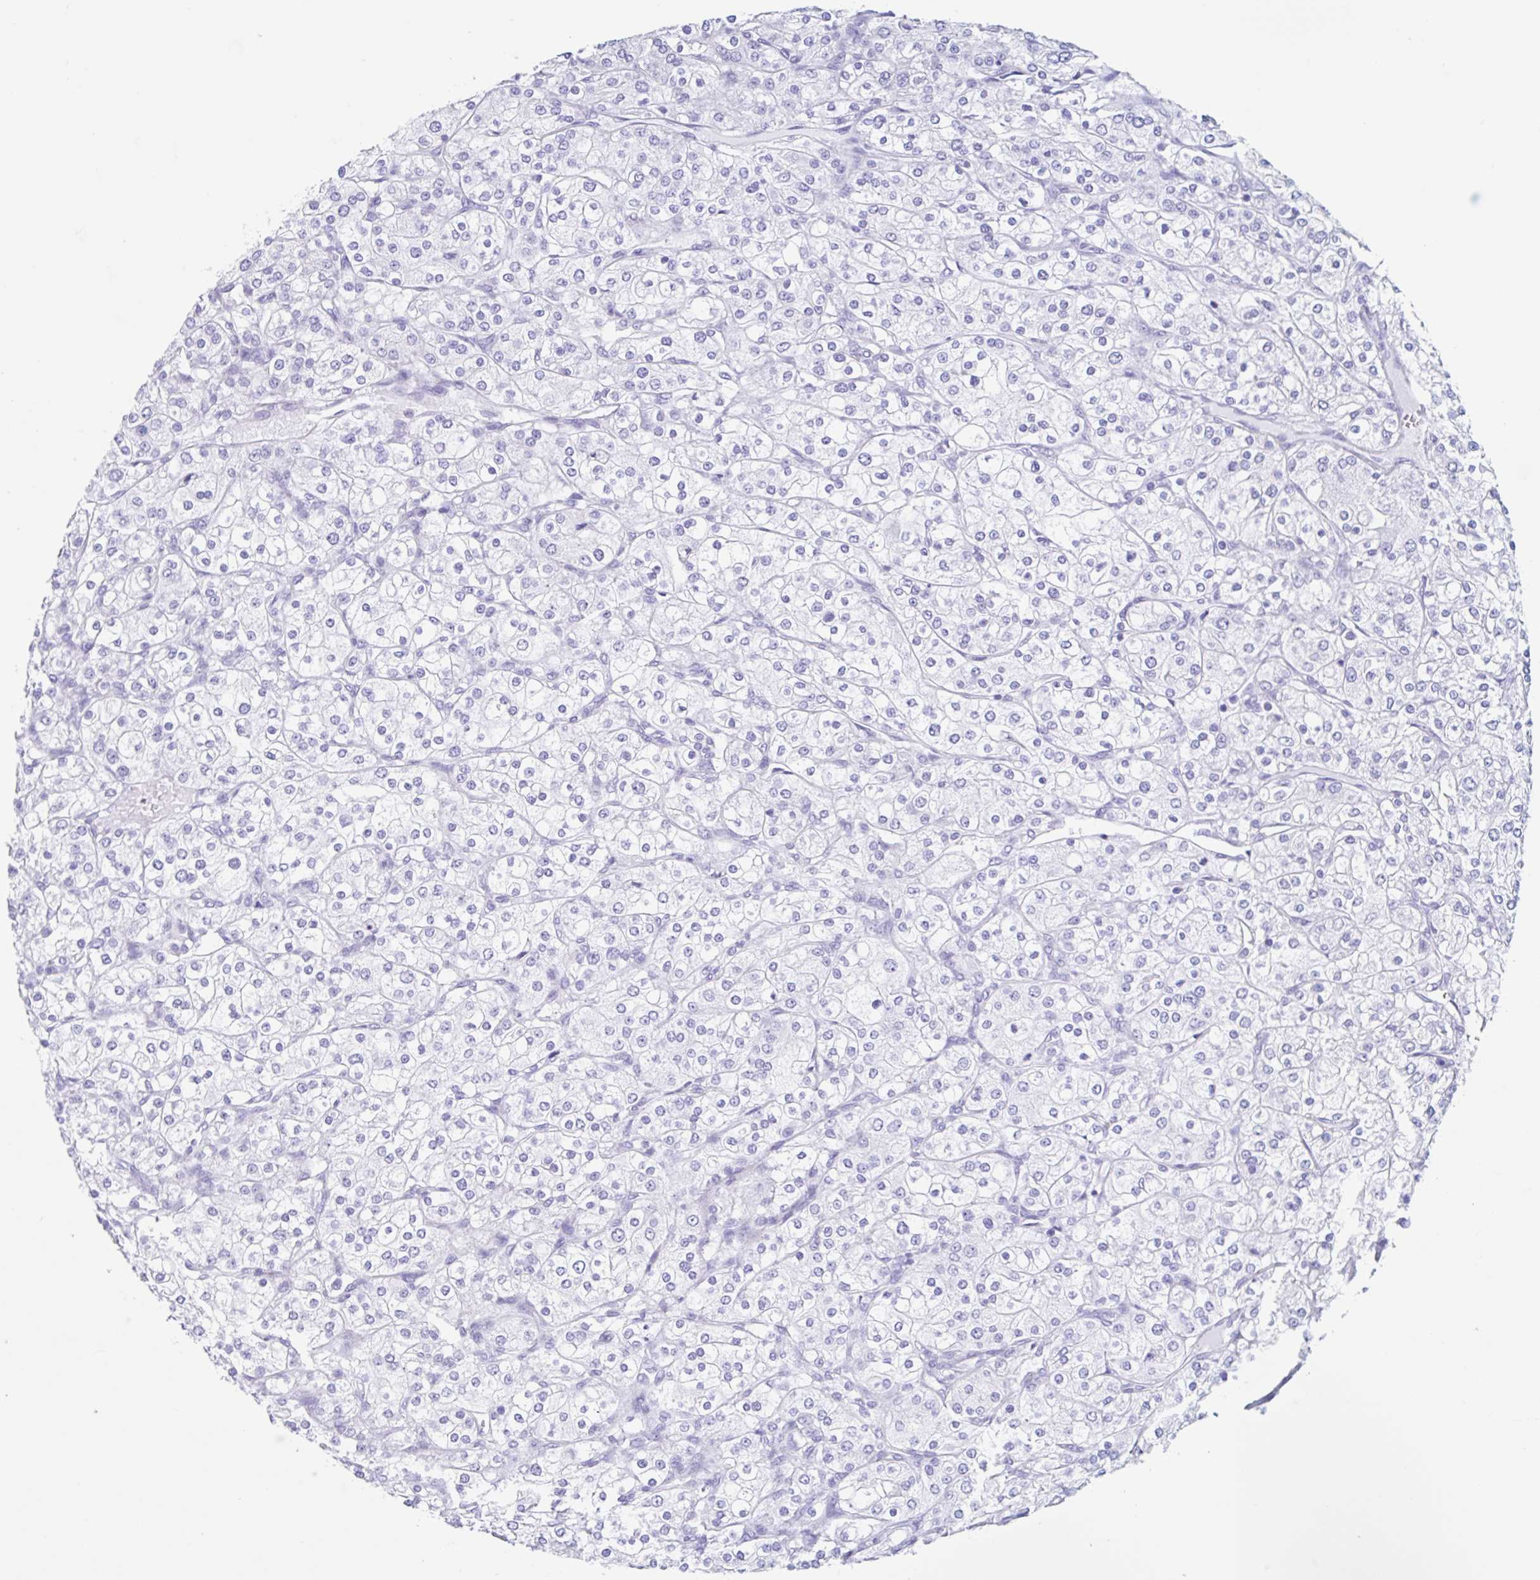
{"staining": {"intensity": "negative", "quantity": "none", "location": "none"}, "tissue": "renal cancer", "cell_type": "Tumor cells", "image_type": "cancer", "snomed": [{"axis": "morphology", "description": "Adenocarcinoma, NOS"}, {"axis": "topography", "description": "Kidney"}], "caption": "Immunohistochemical staining of renal cancer demonstrates no significant expression in tumor cells.", "gene": "CPTP", "patient": {"sex": "male", "age": 80}}